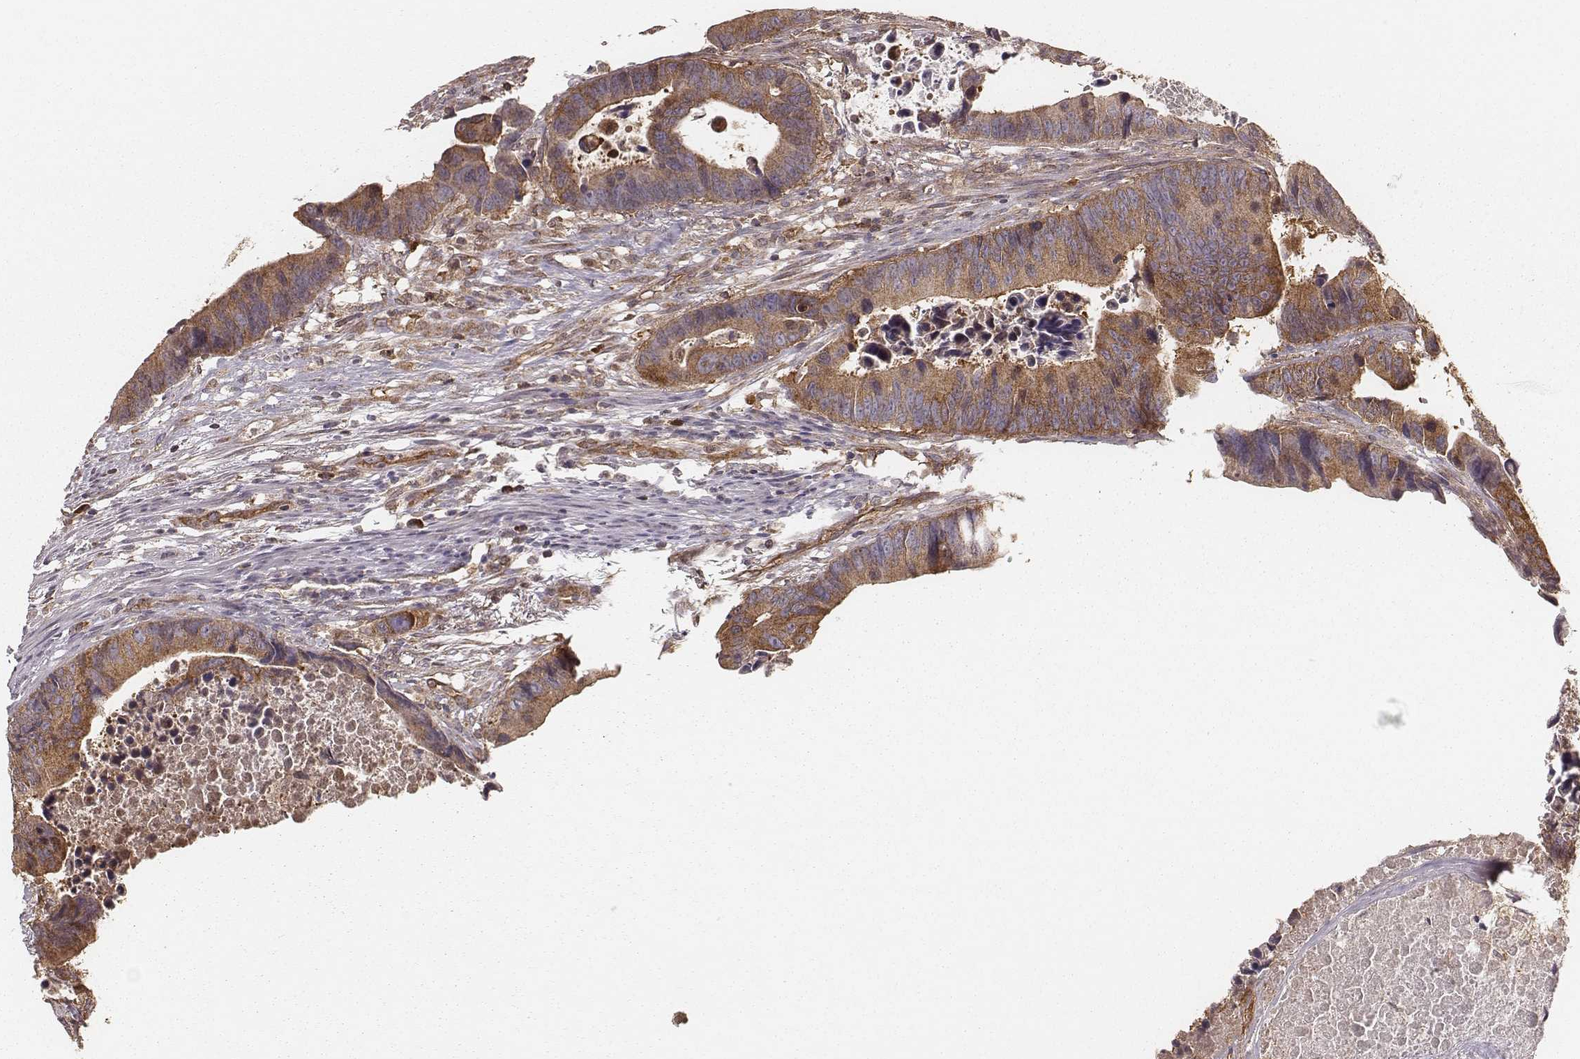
{"staining": {"intensity": "moderate", "quantity": ">75%", "location": "cytoplasmic/membranous"}, "tissue": "colorectal cancer", "cell_type": "Tumor cells", "image_type": "cancer", "snomed": [{"axis": "morphology", "description": "Adenocarcinoma, NOS"}, {"axis": "topography", "description": "Colon"}], "caption": "Colorectal cancer tissue demonstrates moderate cytoplasmic/membranous staining in approximately >75% of tumor cells, visualized by immunohistochemistry. (Stains: DAB (3,3'-diaminobenzidine) in brown, nuclei in blue, Microscopy: brightfield microscopy at high magnification).", "gene": "CARS1", "patient": {"sex": "female", "age": 87}}